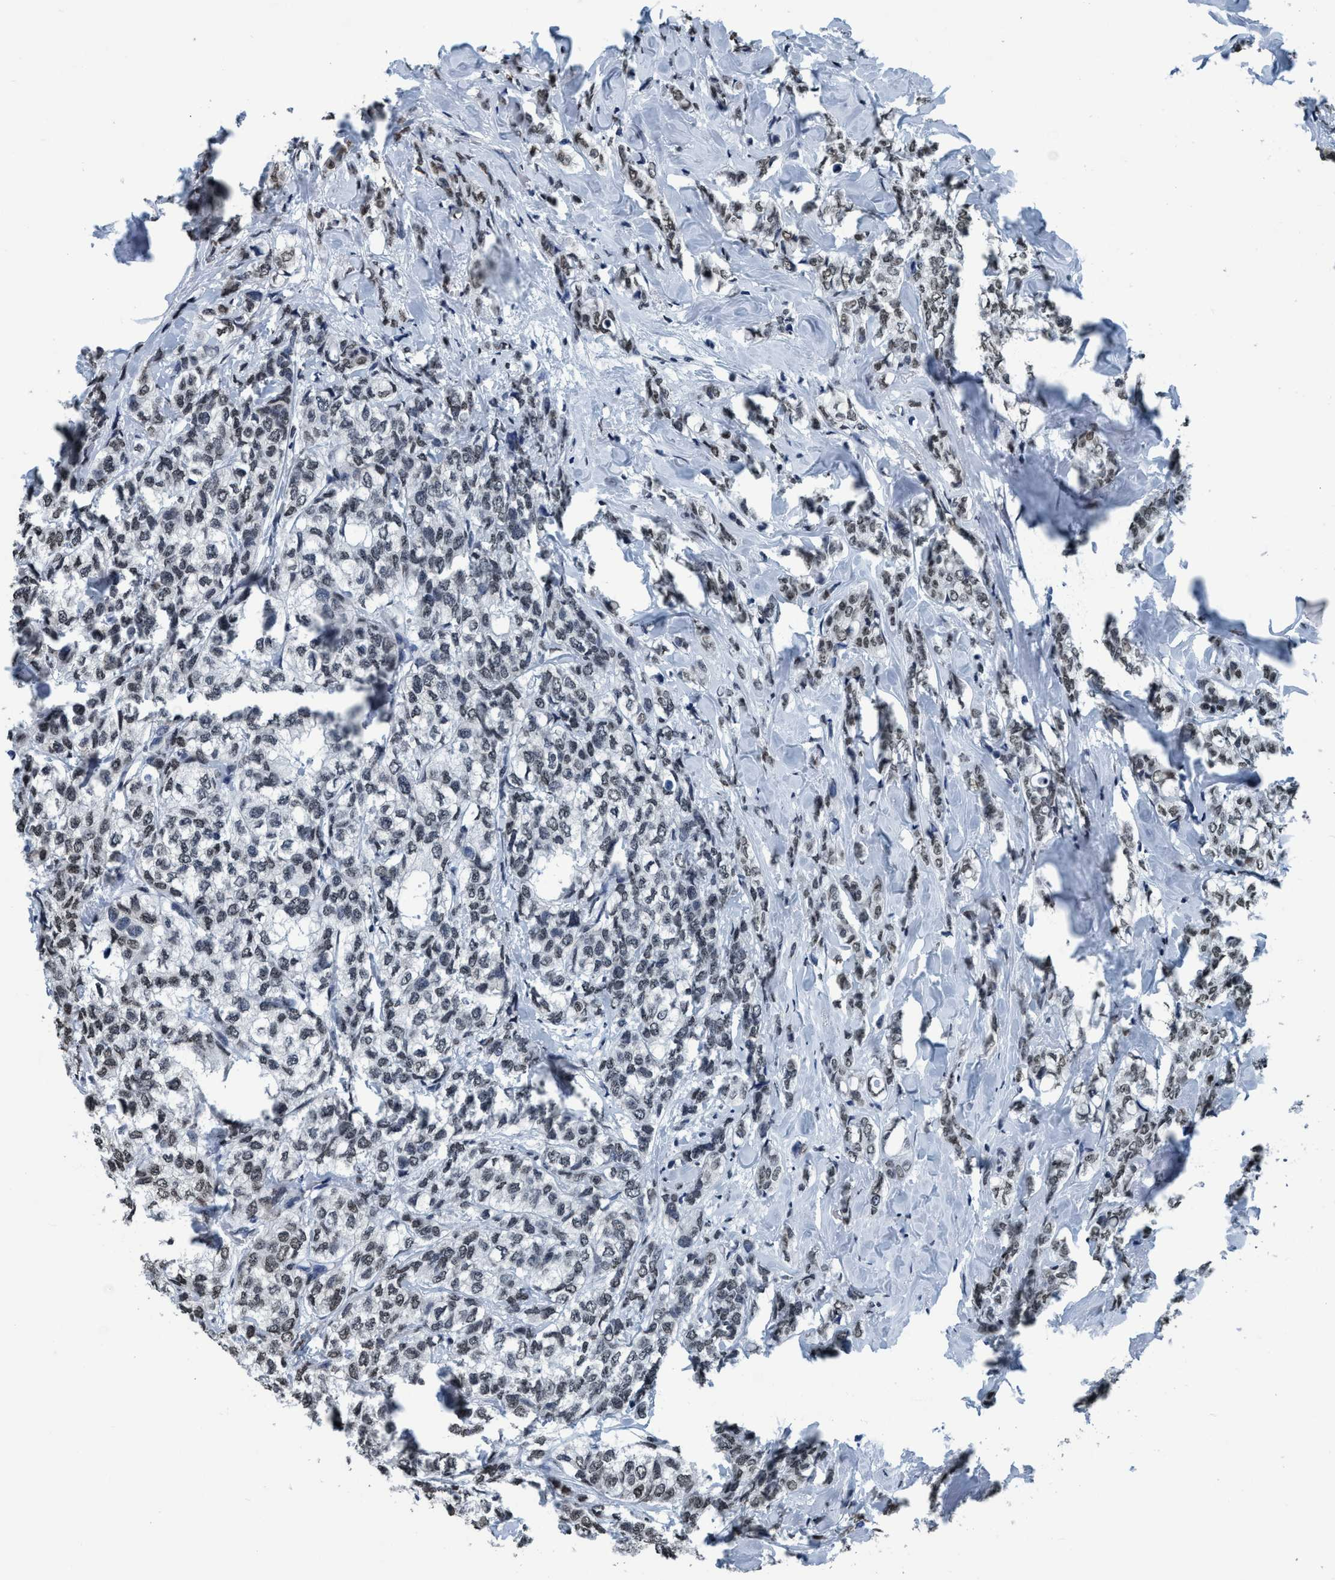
{"staining": {"intensity": "weak", "quantity": ">75%", "location": "nuclear"}, "tissue": "breast cancer", "cell_type": "Tumor cells", "image_type": "cancer", "snomed": [{"axis": "morphology", "description": "Lobular carcinoma"}, {"axis": "topography", "description": "Breast"}], "caption": "About >75% of tumor cells in human lobular carcinoma (breast) show weak nuclear protein expression as visualized by brown immunohistochemical staining.", "gene": "CCNE2", "patient": {"sex": "female", "age": 60}}